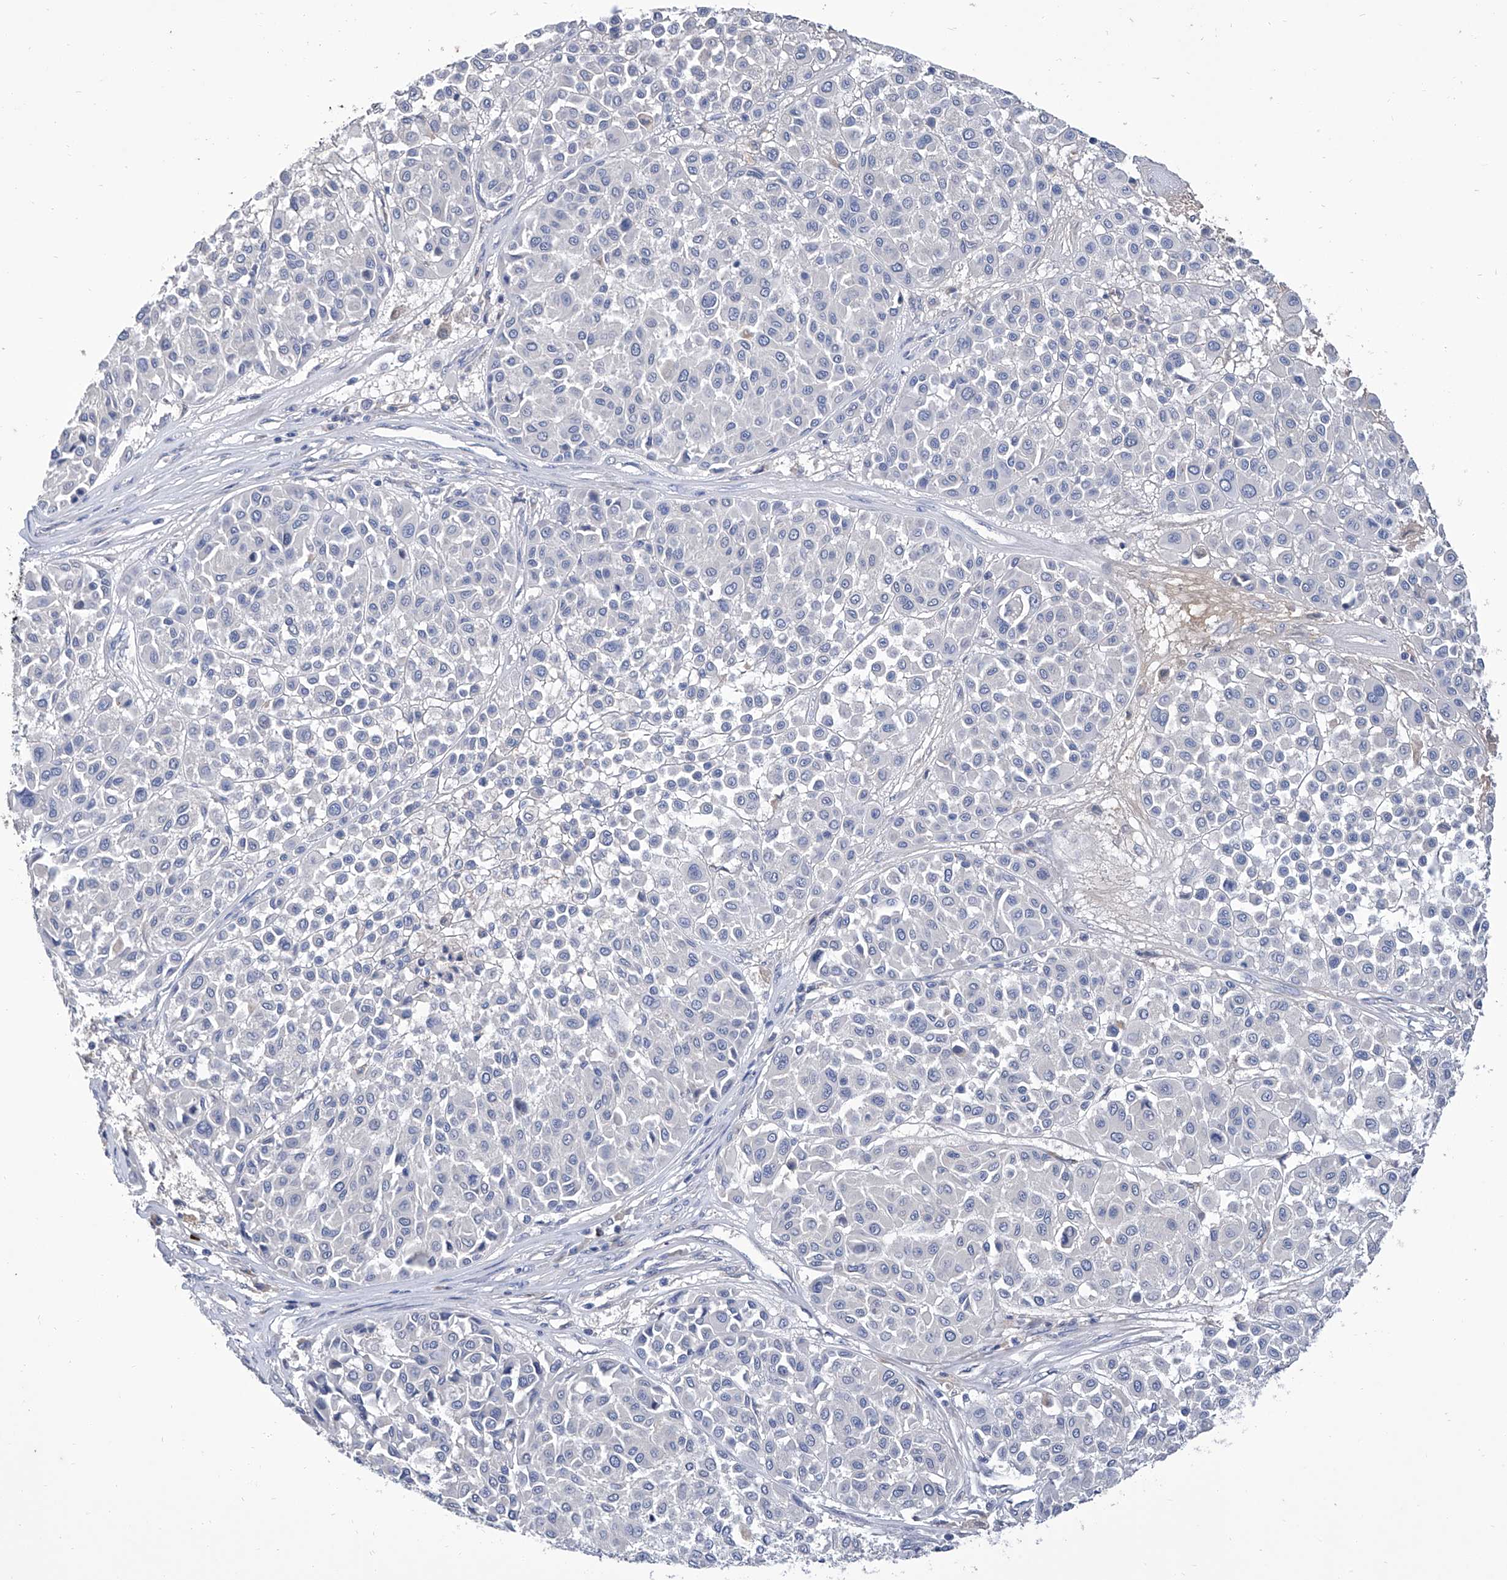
{"staining": {"intensity": "negative", "quantity": "none", "location": "none"}, "tissue": "melanoma", "cell_type": "Tumor cells", "image_type": "cancer", "snomed": [{"axis": "morphology", "description": "Malignant melanoma, Metastatic site"}, {"axis": "topography", "description": "Soft tissue"}], "caption": "An immunohistochemistry (IHC) micrograph of melanoma is shown. There is no staining in tumor cells of melanoma.", "gene": "GPT", "patient": {"sex": "male", "age": 41}}